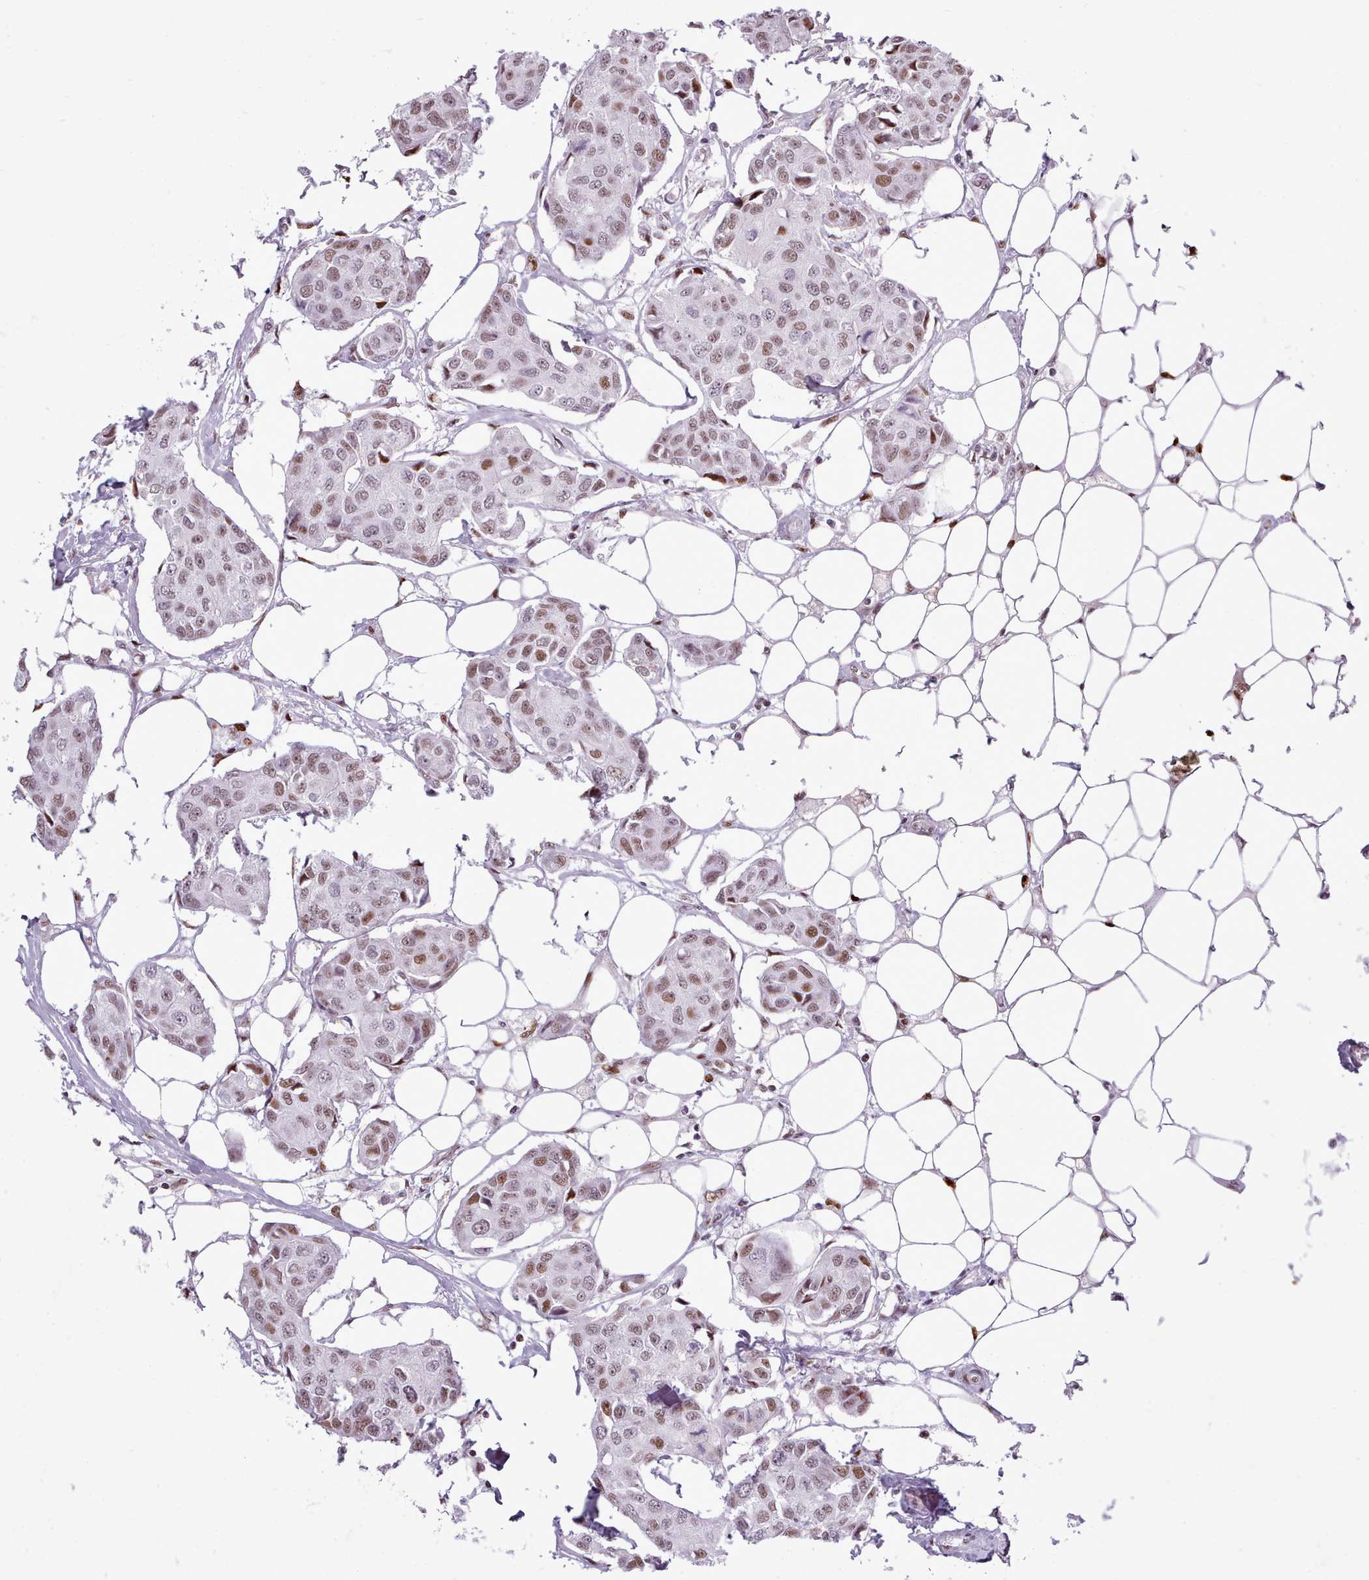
{"staining": {"intensity": "moderate", "quantity": ">75%", "location": "nuclear"}, "tissue": "breast cancer", "cell_type": "Tumor cells", "image_type": "cancer", "snomed": [{"axis": "morphology", "description": "Duct carcinoma"}, {"axis": "topography", "description": "Breast"}, {"axis": "topography", "description": "Lymph node"}], "caption": "IHC (DAB (3,3'-diaminobenzidine)) staining of breast infiltrating ductal carcinoma displays moderate nuclear protein staining in approximately >75% of tumor cells.", "gene": "SRSF4", "patient": {"sex": "female", "age": 80}}